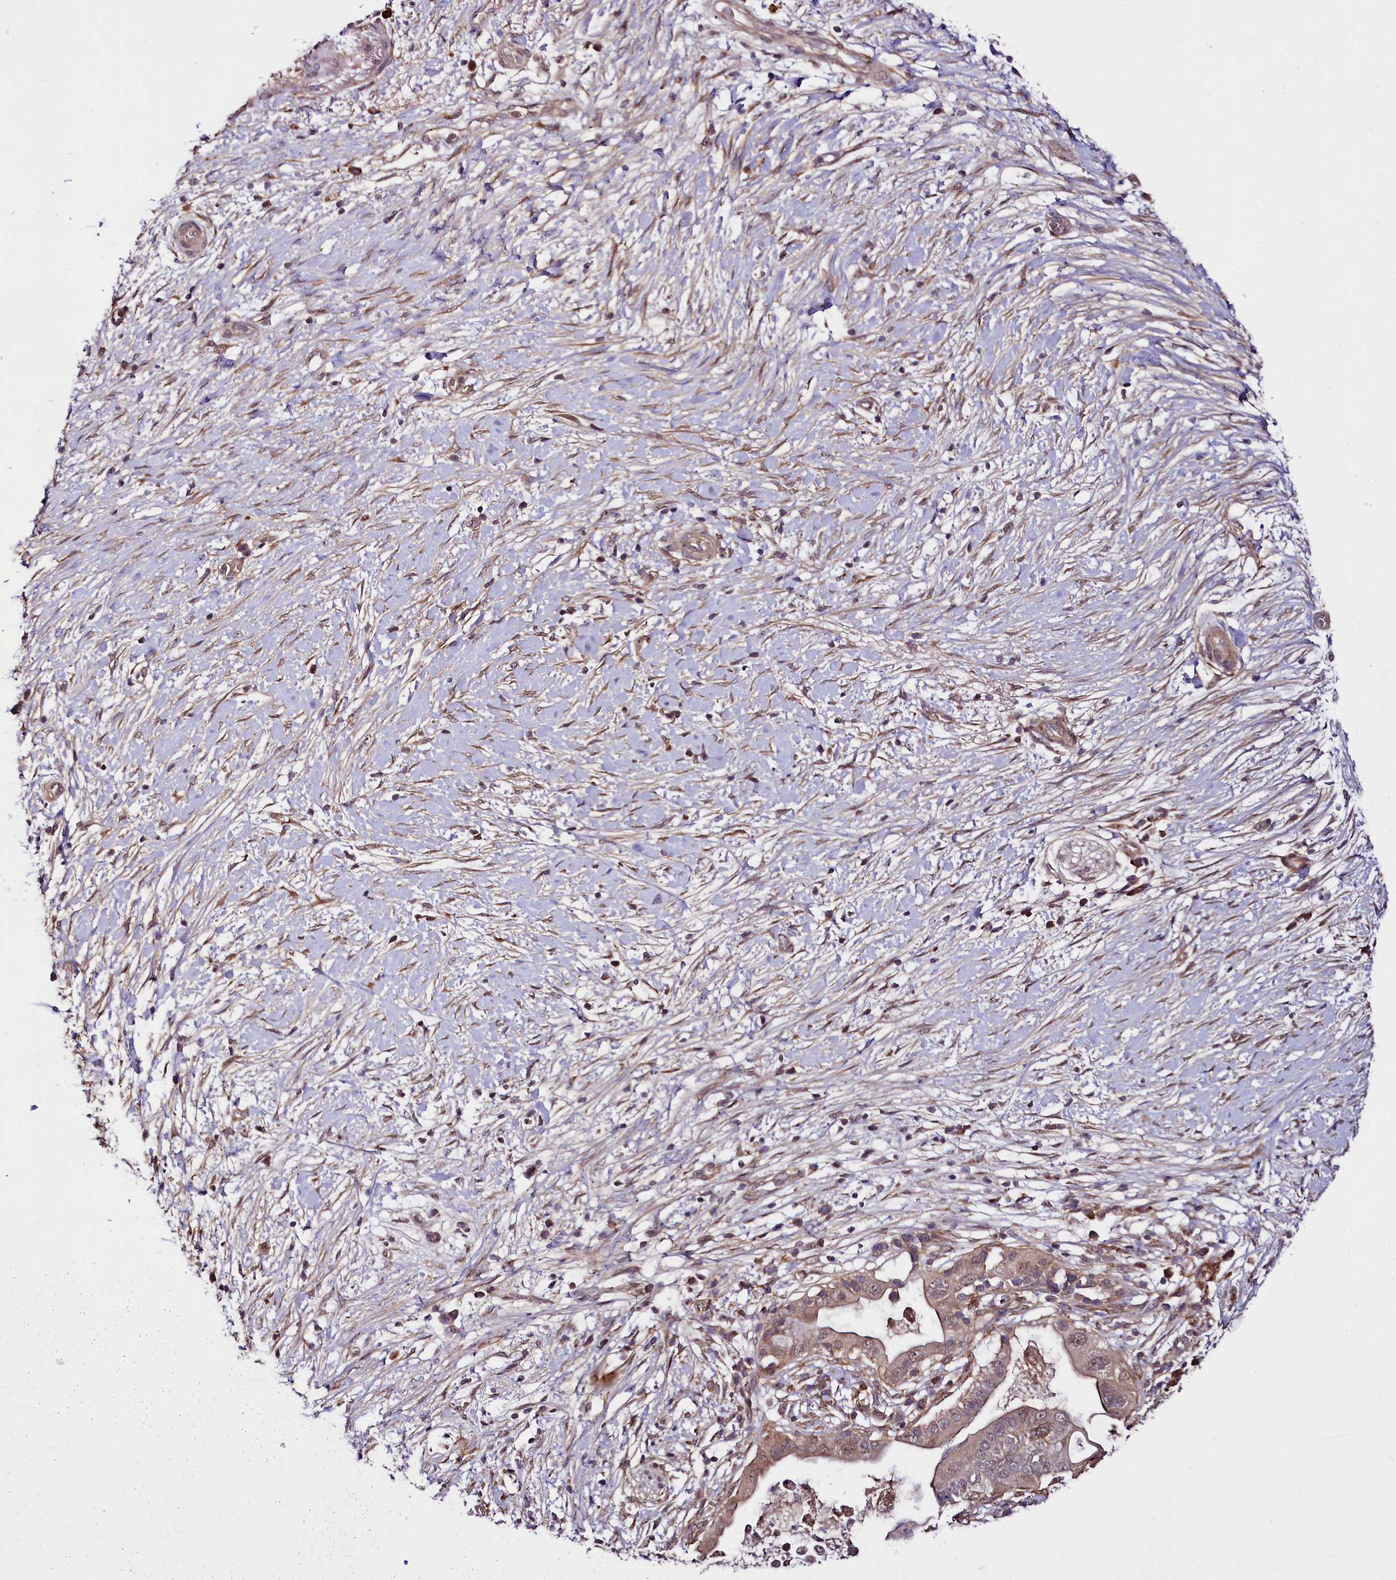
{"staining": {"intensity": "weak", "quantity": ">75%", "location": "cytoplasmic/membranous,nuclear"}, "tissue": "pancreatic cancer", "cell_type": "Tumor cells", "image_type": "cancer", "snomed": [{"axis": "morphology", "description": "Adenocarcinoma, NOS"}, {"axis": "topography", "description": "Pancreas"}], "caption": "Tumor cells demonstrate low levels of weak cytoplasmic/membranous and nuclear staining in approximately >75% of cells in human pancreatic cancer. Immunohistochemistry (ihc) stains the protein in brown and the nuclei are stained blue.", "gene": "PHLDB1", "patient": {"sex": "male", "age": 68}}